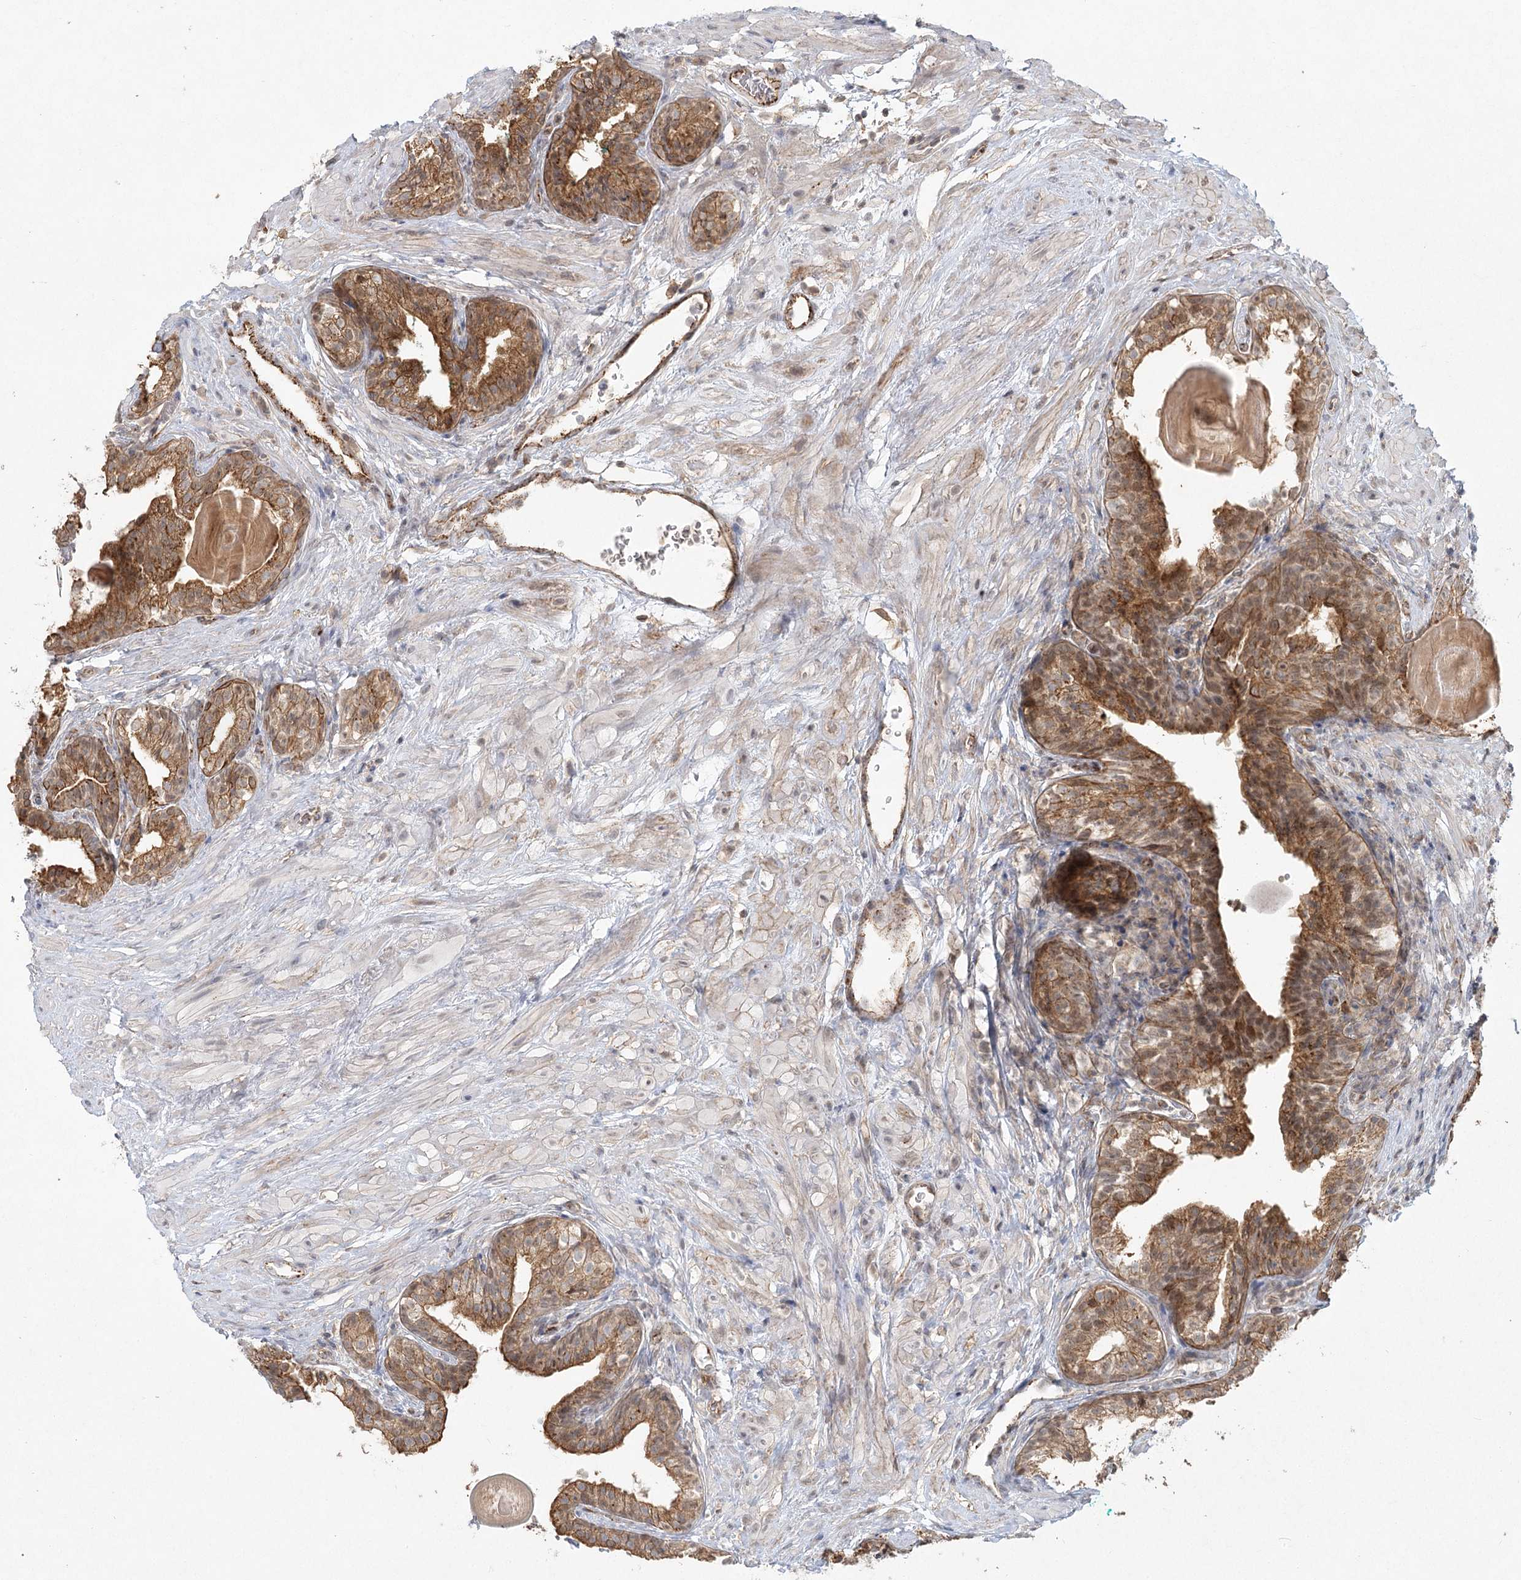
{"staining": {"intensity": "moderate", "quantity": ">75%", "location": "cytoplasmic/membranous"}, "tissue": "prostate cancer", "cell_type": "Tumor cells", "image_type": "cancer", "snomed": [{"axis": "morphology", "description": "Adenocarcinoma, High grade"}, {"axis": "topography", "description": "Prostate"}], "caption": "IHC of human prostate adenocarcinoma (high-grade) demonstrates medium levels of moderate cytoplasmic/membranous positivity in approximately >75% of tumor cells.", "gene": "KBTBD4", "patient": {"sex": "male", "age": 56}}